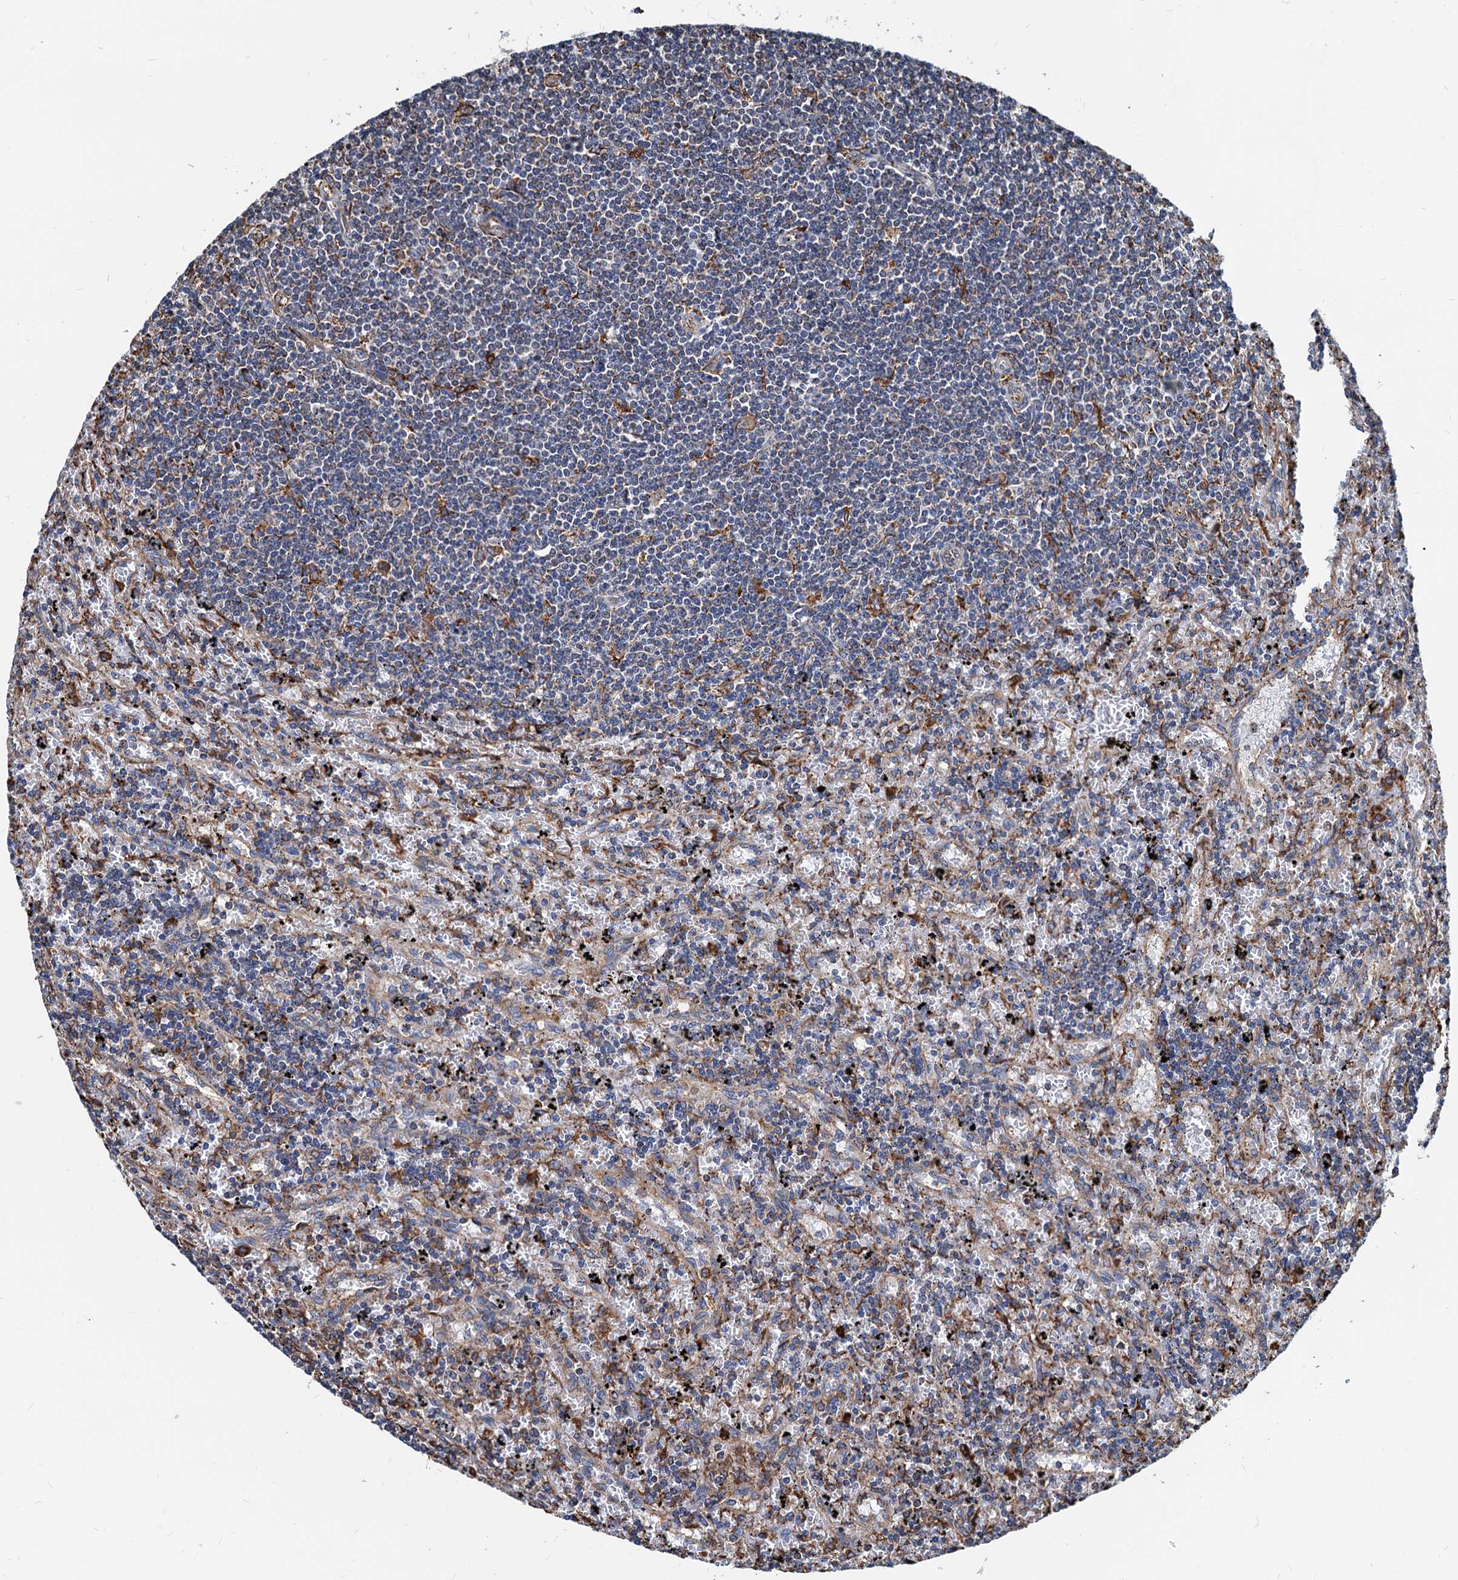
{"staining": {"intensity": "negative", "quantity": "none", "location": "none"}, "tissue": "lymphoma", "cell_type": "Tumor cells", "image_type": "cancer", "snomed": [{"axis": "morphology", "description": "Malignant lymphoma, non-Hodgkin's type, Low grade"}, {"axis": "topography", "description": "Spleen"}], "caption": "High magnification brightfield microscopy of lymphoma stained with DAB (3,3'-diaminobenzidine) (brown) and counterstained with hematoxylin (blue): tumor cells show no significant staining.", "gene": "HSPA5", "patient": {"sex": "male", "age": 76}}